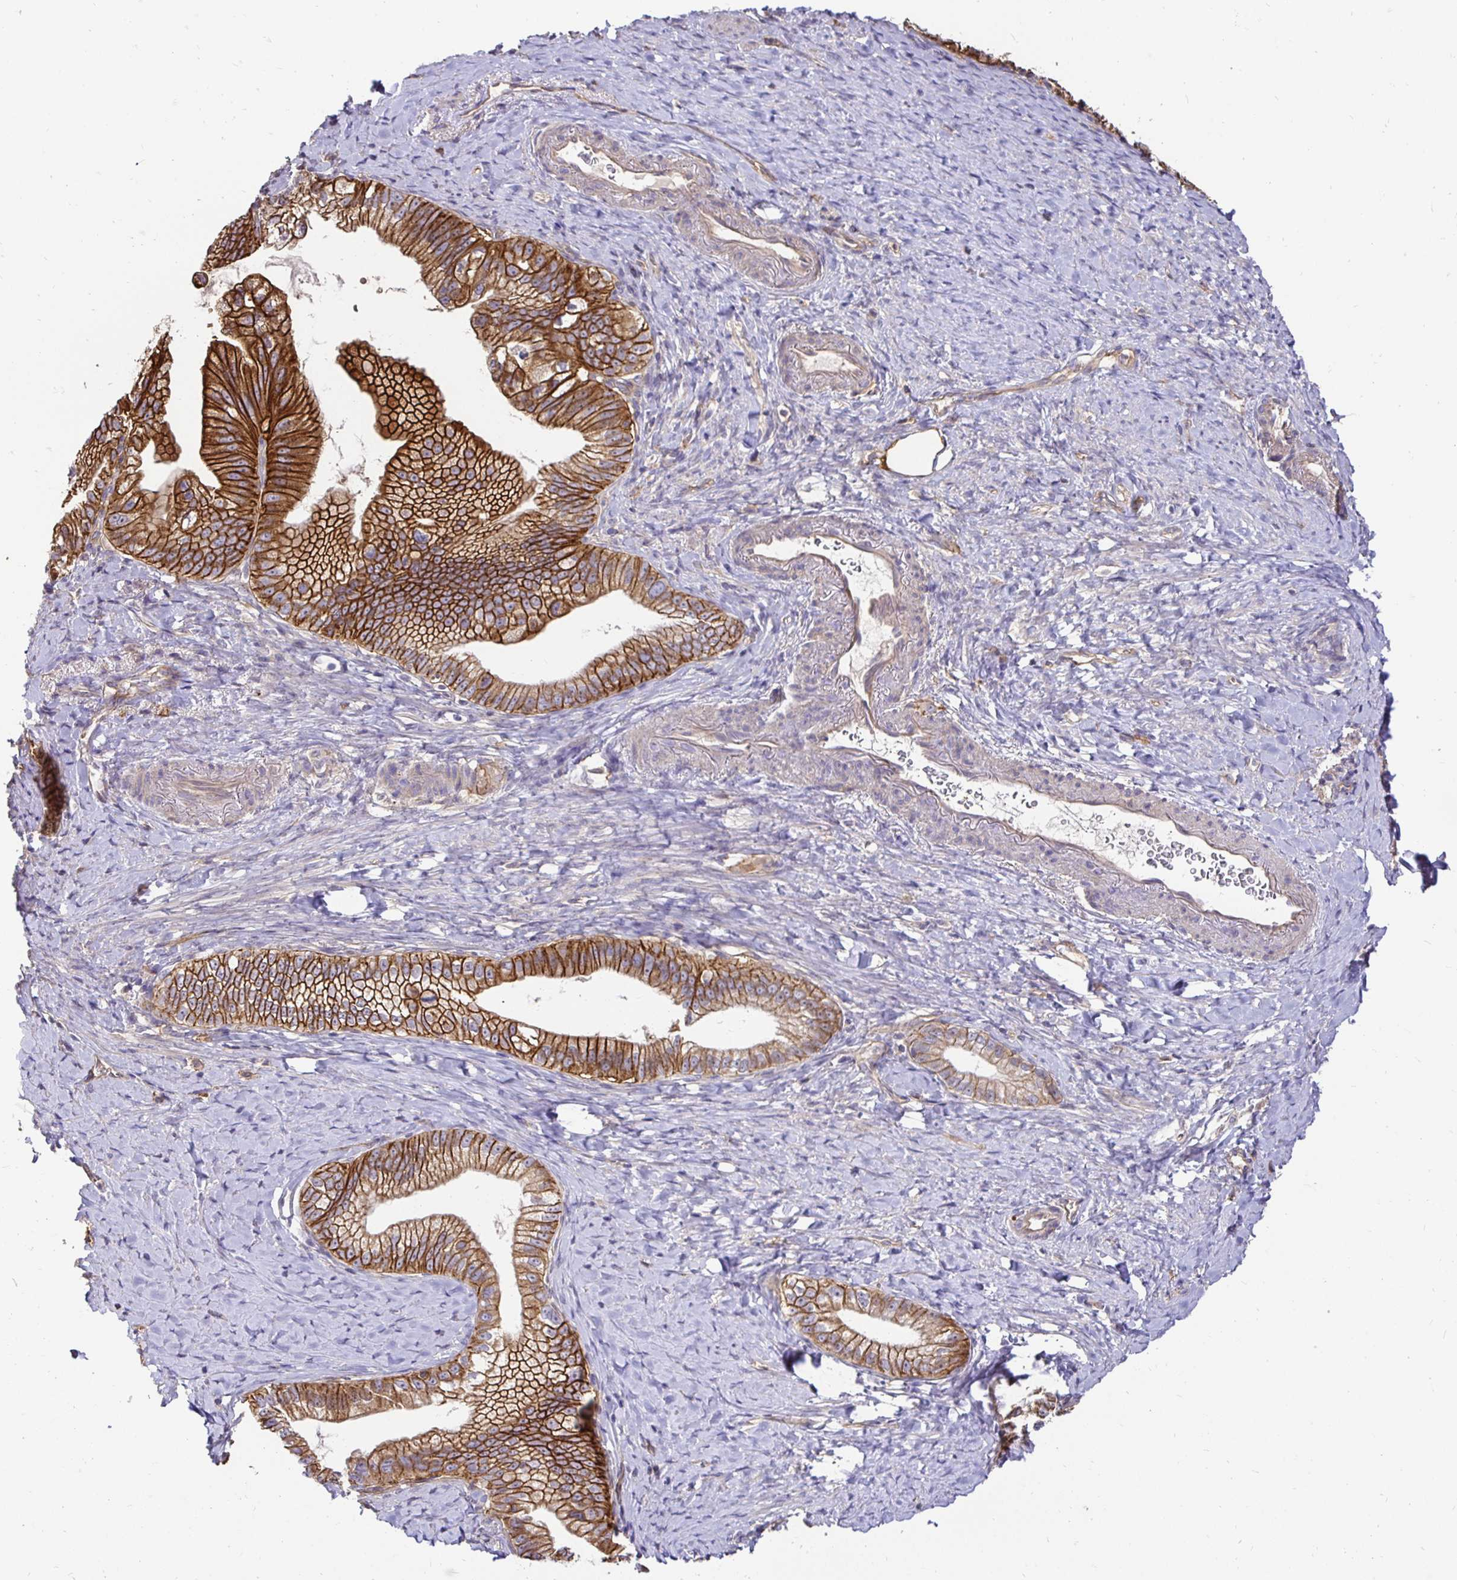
{"staining": {"intensity": "strong", "quantity": ">75%", "location": "cytoplasmic/membranous"}, "tissue": "pancreatic cancer", "cell_type": "Tumor cells", "image_type": "cancer", "snomed": [{"axis": "morphology", "description": "Adenocarcinoma, NOS"}, {"axis": "topography", "description": "Pancreas"}], "caption": "Protein expression by immunohistochemistry shows strong cytoplasmic/membranous staining in approximately >75% of tumor cells in pancreatic adenocarcinoma.", "gene": "SLC9A1", "patient": {"sex": "male", "age": 70}}